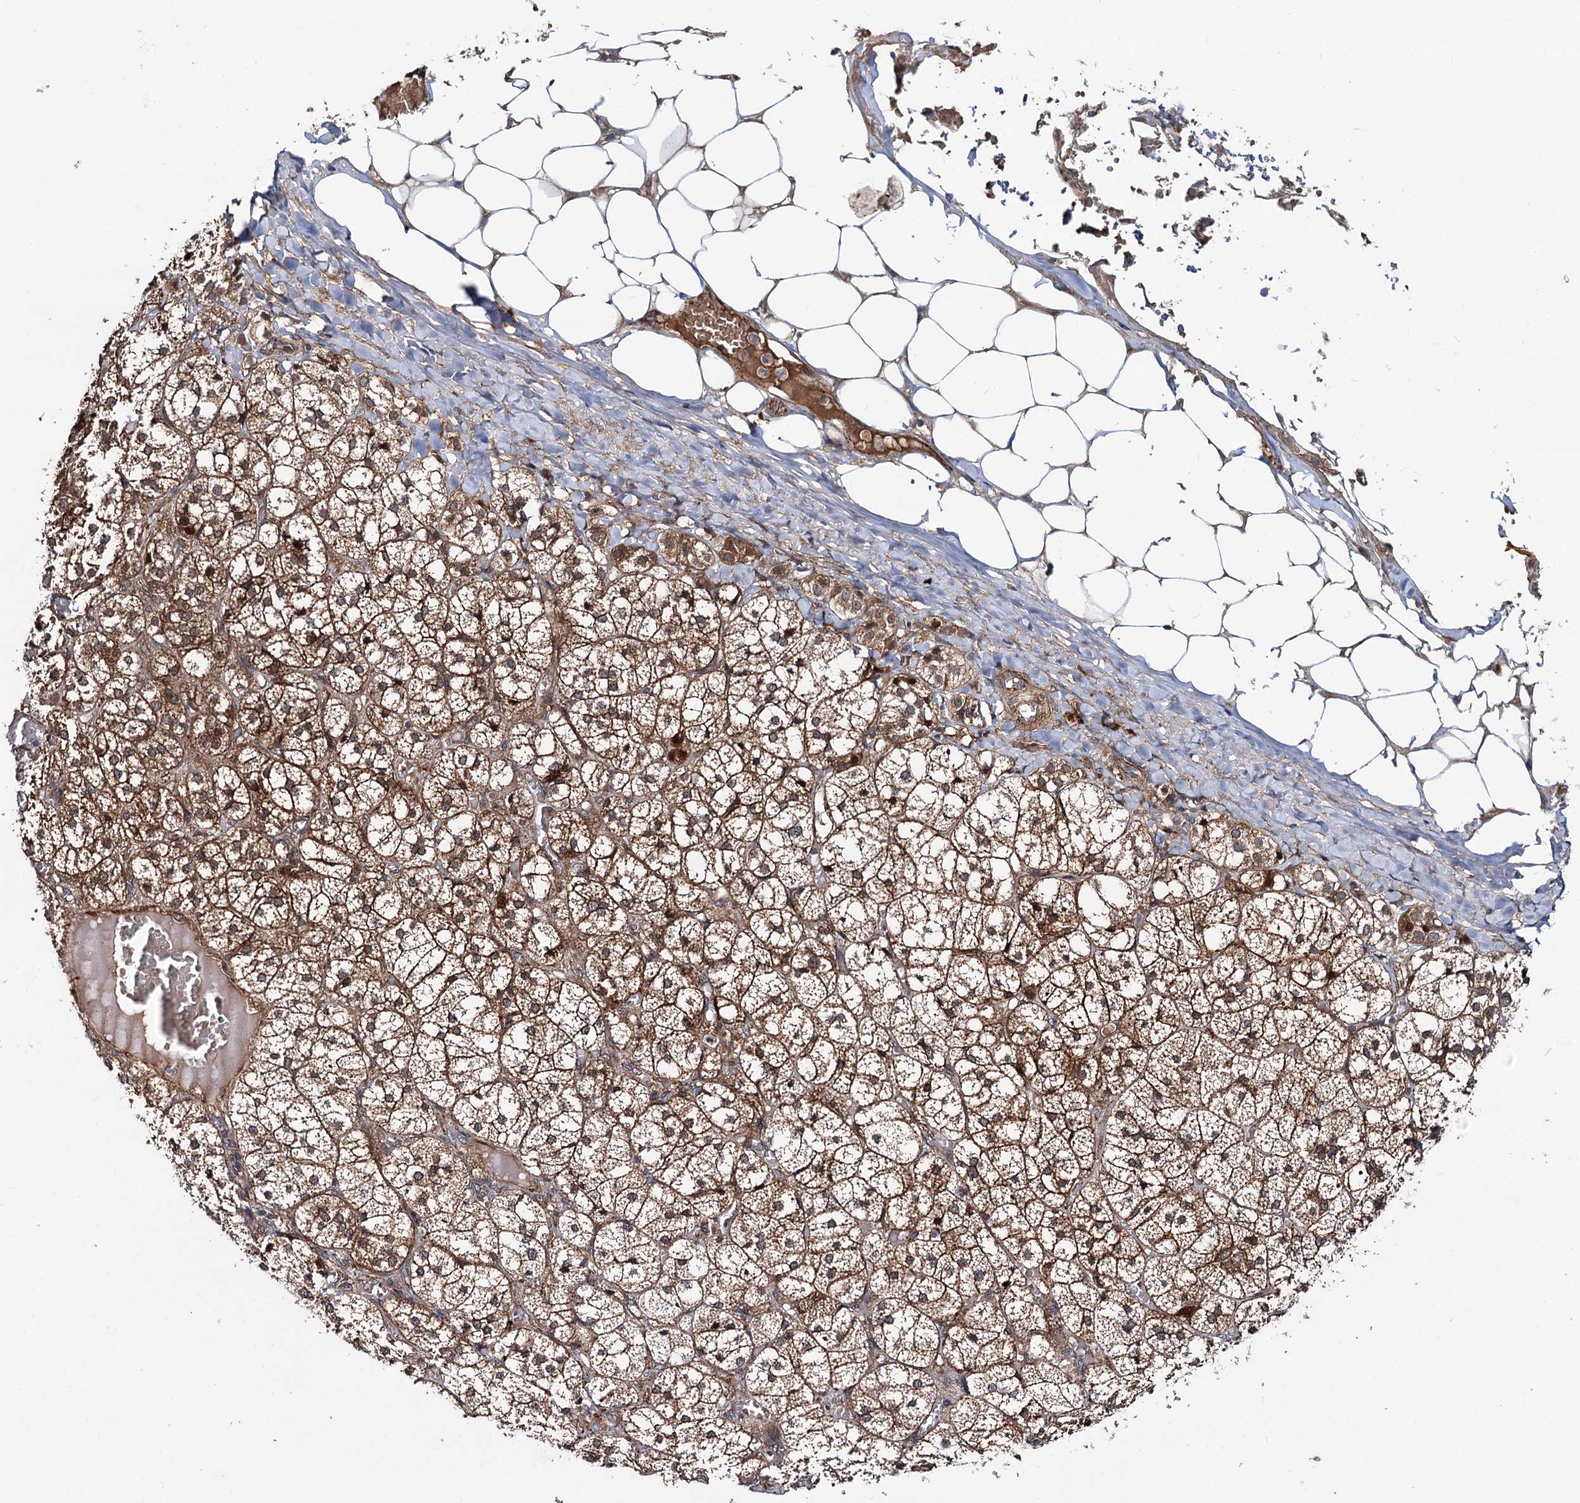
{"staining": {"intensity": "strong", "quantity": ">75%", "location": "cytoplasmic/membranous"}, "tissue": "adrenal gland", "cell_type": "Glandular cells", "image_type": "normal", "snomed": [{"axis": "morphology", "description": "Normal tissue, NOS"}, {"axis": "topography", "description": "Adrenal gland"}], "caption": "This photomicrograph demonstrates unremarkable adrenal gland stained with immunohistochemistry to label a protein in brown. The cytoplasmic/membranous of glandular cells show strong positivity for the protein. Nuclei are counter-stained blue.", "gene": "ADGRG4", "patient": {"sex": "female", "age": 61}}